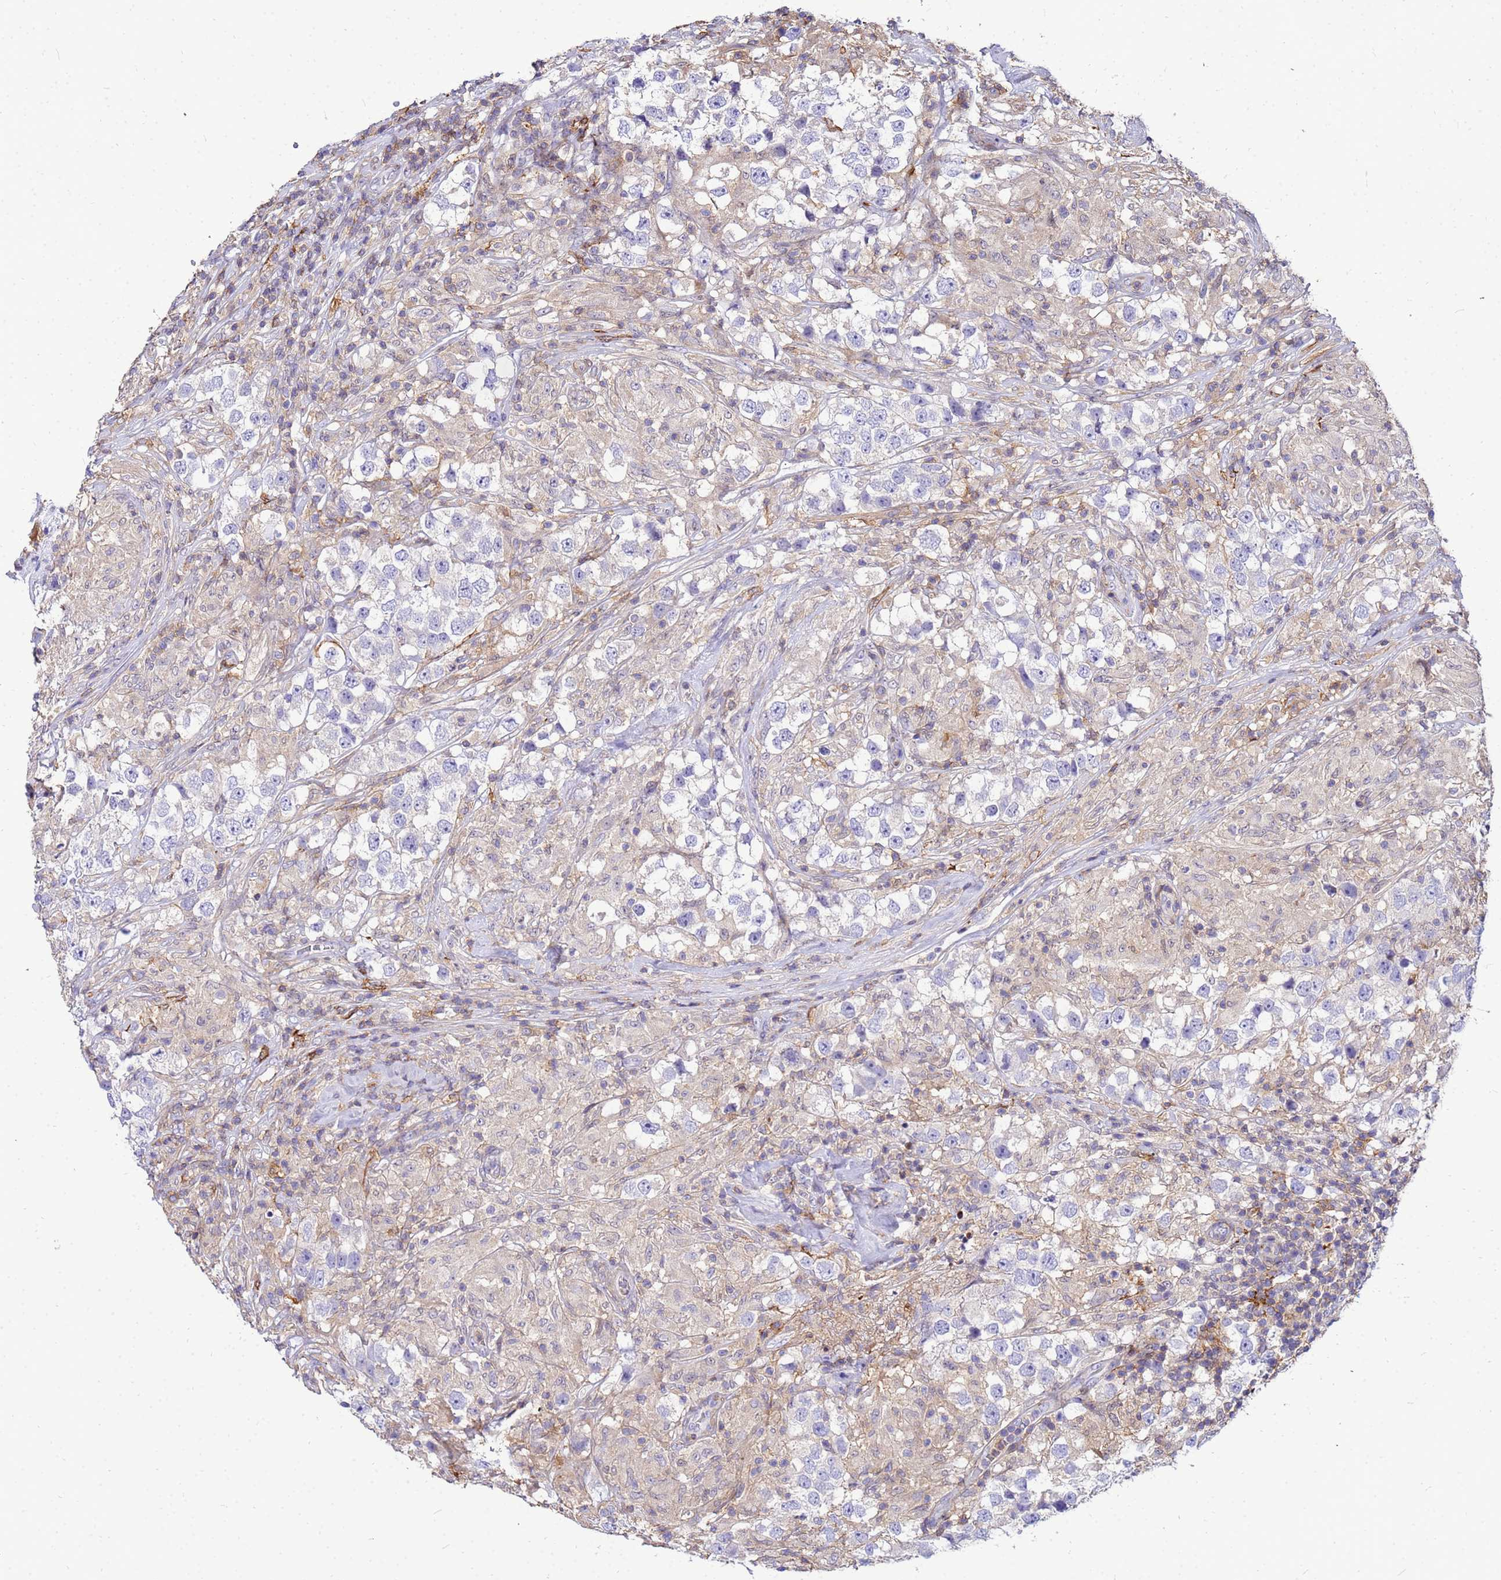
{"staining": {"intensity": "negative", "quantity": "none", "location": "none"}, "tissue": "testis cancer", "cell_type": "Tumor cells", "image_type": "cancer", "snomed": [{"axis": "morphology", "description": "Seminoma, NOS"}, {"axis": "topography", "description": "Testis"}], "caption": "Testis cancer stained for a protein using immunohistochemistry (IHC) shows no positivity tumor cells.", "gene": "DBNDD2", "patient": {"sex": "male", "age": 46}}